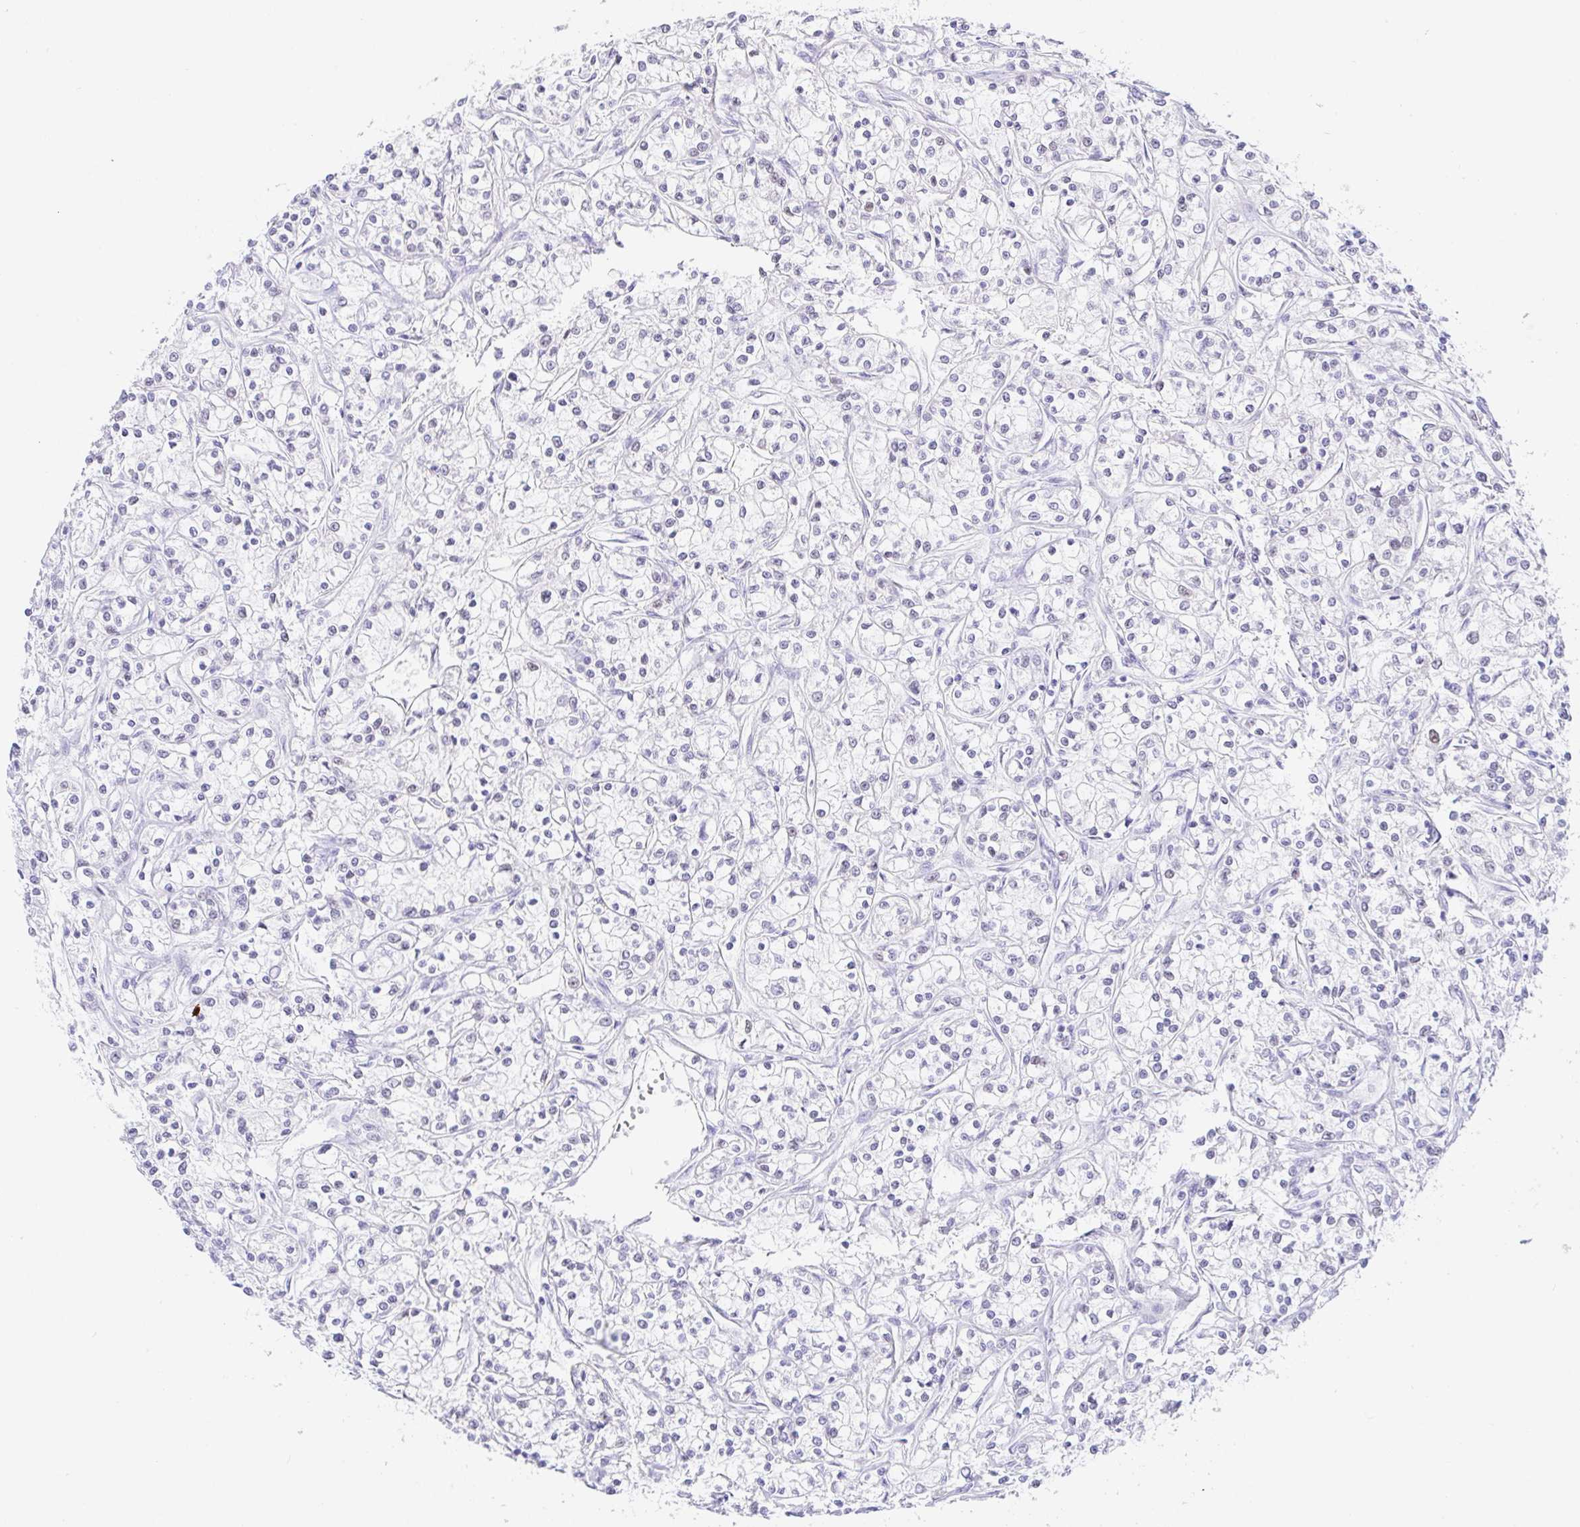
{"staining": {"intensity": "negative", "quantity": "none", "location": "none"}, "tissue": "renal cancer", "cell_type": "Tumor cells", "image_type": "cancer", "snomed": [{"axis": "morphology", "description": "Adenocarcinoma, NOS"}, {"axis": "topography", "description": "Kidney"}], "caption": "Adenocarcinoma (renal) stained for a protein using immunohistochemistry (IHC) exhibits no staining tumor cells.", "gene": "PAX8", "patient": {"sex": "female", "age": 59}}